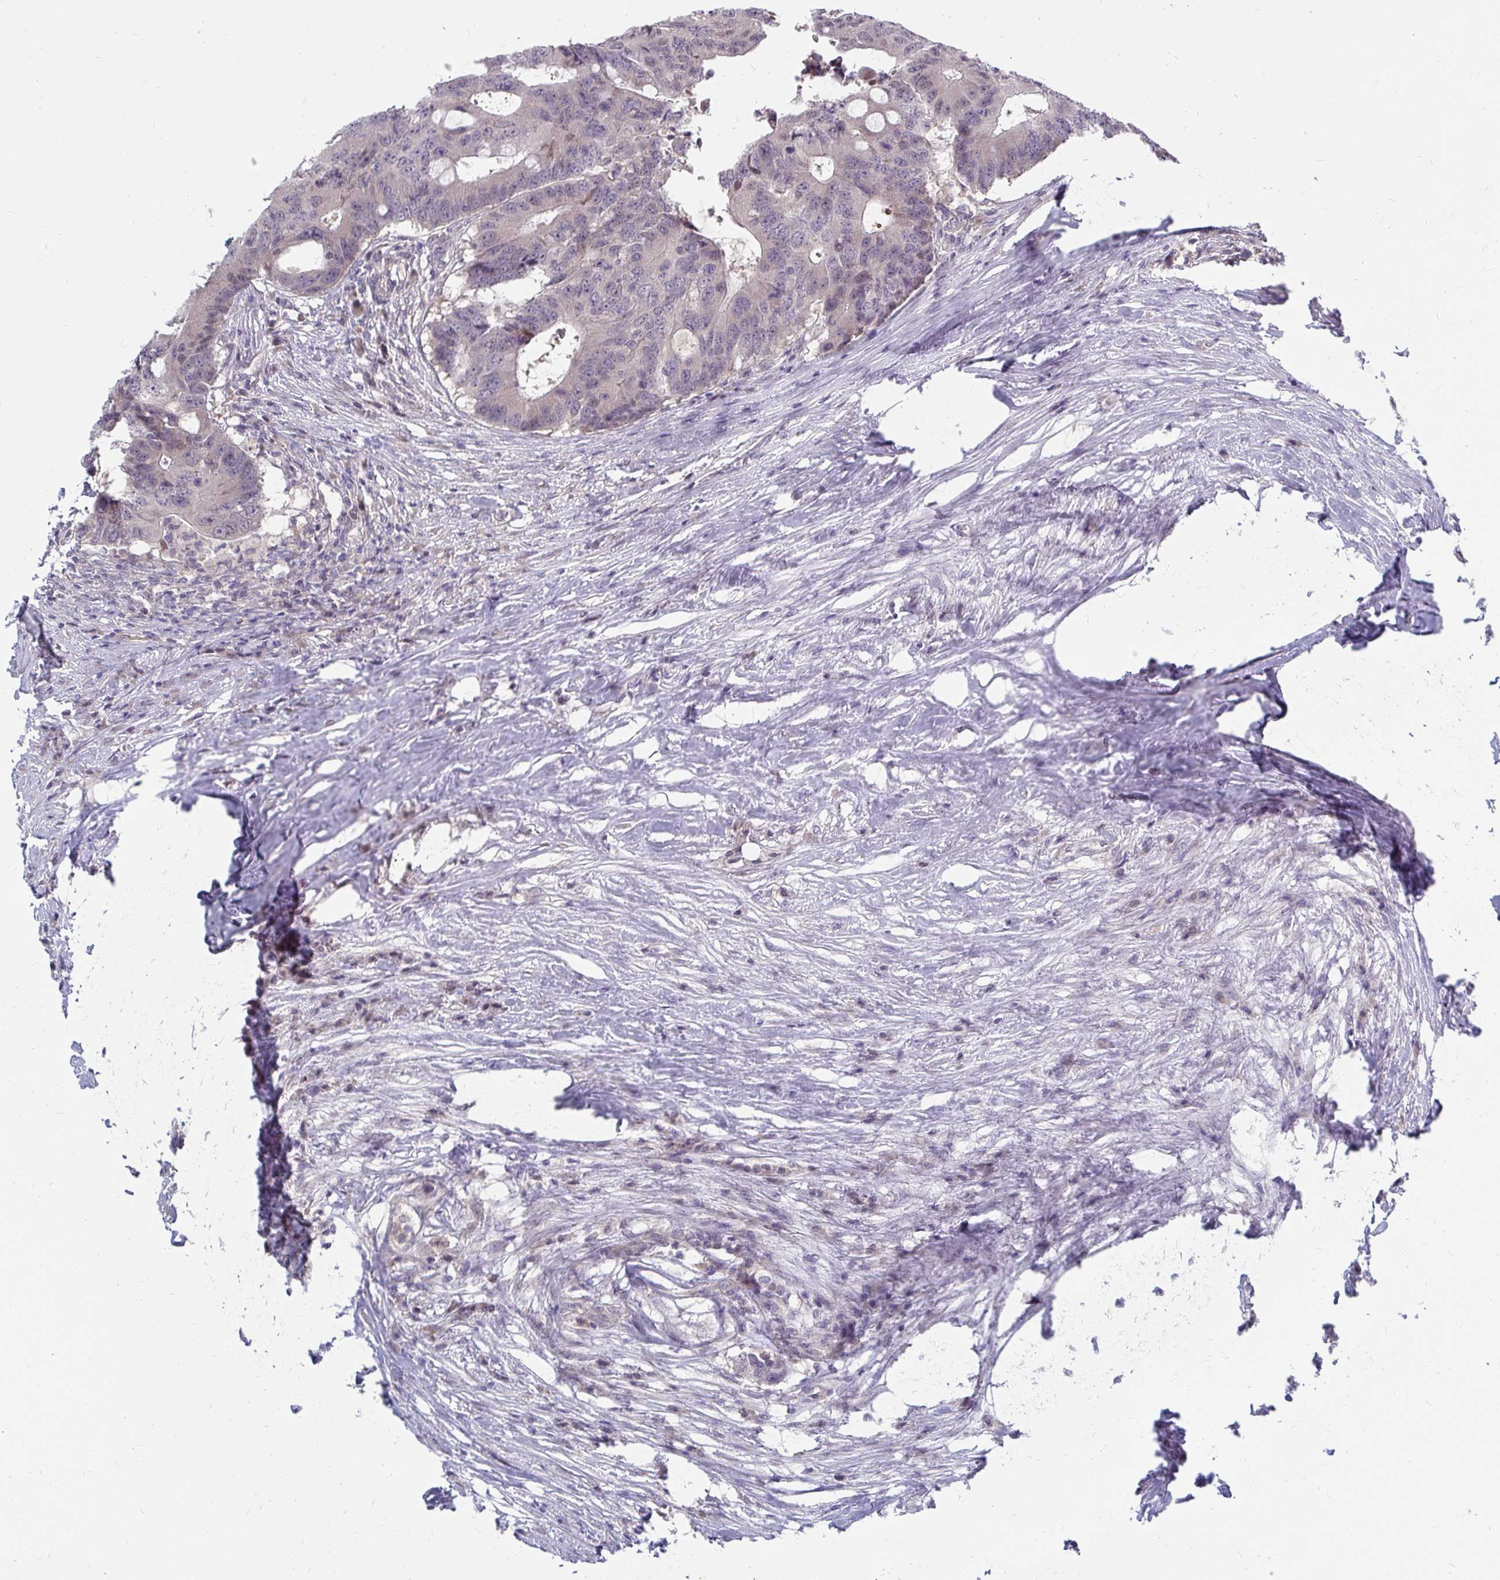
{"staining": {"intensity": "negative", "quantity": "none", "location": "none"}, "tissue": "colorectal cancer", "cell_type": "Tumor cells", "image_type": "cancer", "snomed": [{"axis": "morphology", "description": "Adenocarcinoma, NOS"}, {"axis": "topography", "description": "Colon"}], "caption": "Colorectal adenocarcinoma was stained to show a protein in brown. There is no significant expression in tumor cells.", "gene": "MROH8", "patient": {"sex": "male", "age": 71}}